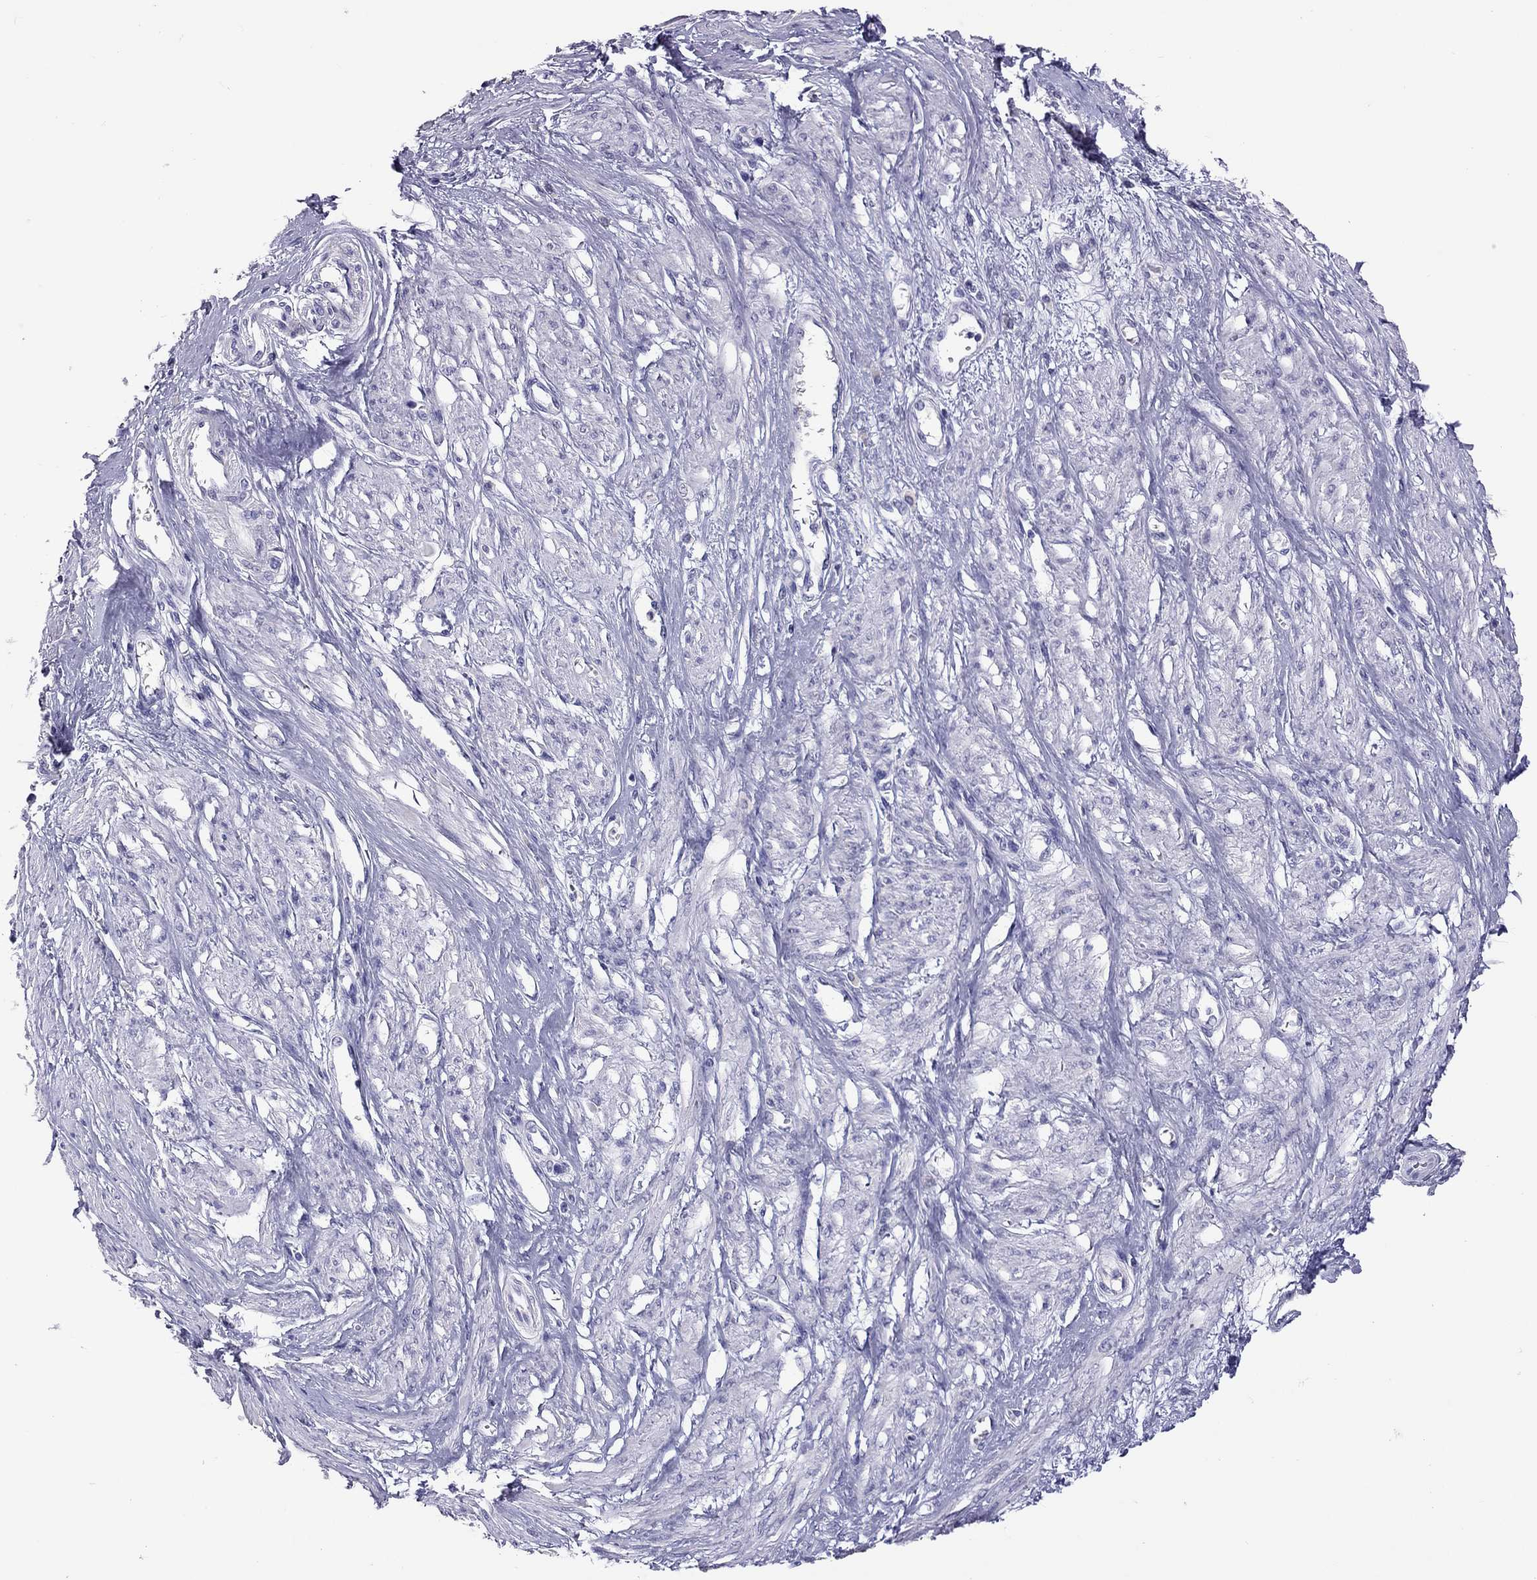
{"staining": {"intensity": "negative", "quantity": "none", "location": "none"}, "tissue": "smooth muscle", "cell_type": "Smooth muscle cells", "image_type": "normal", "snomed": [{"axis": "morphology", "description": "Normal tissue, NOS"}, {"axis": "topography", "description": "Smooth muscle"}, {"axis": "topography", "description": "Uterus"}], "caption": "Immunohistochemistry histopathology image of unremarkable smooth muscle: smooth muscle stained with DAB reveals no significant protein staining in smooth muscle cells.", "gene": "SLAMF1", "patient": {"sex": "female", "age": 39}}